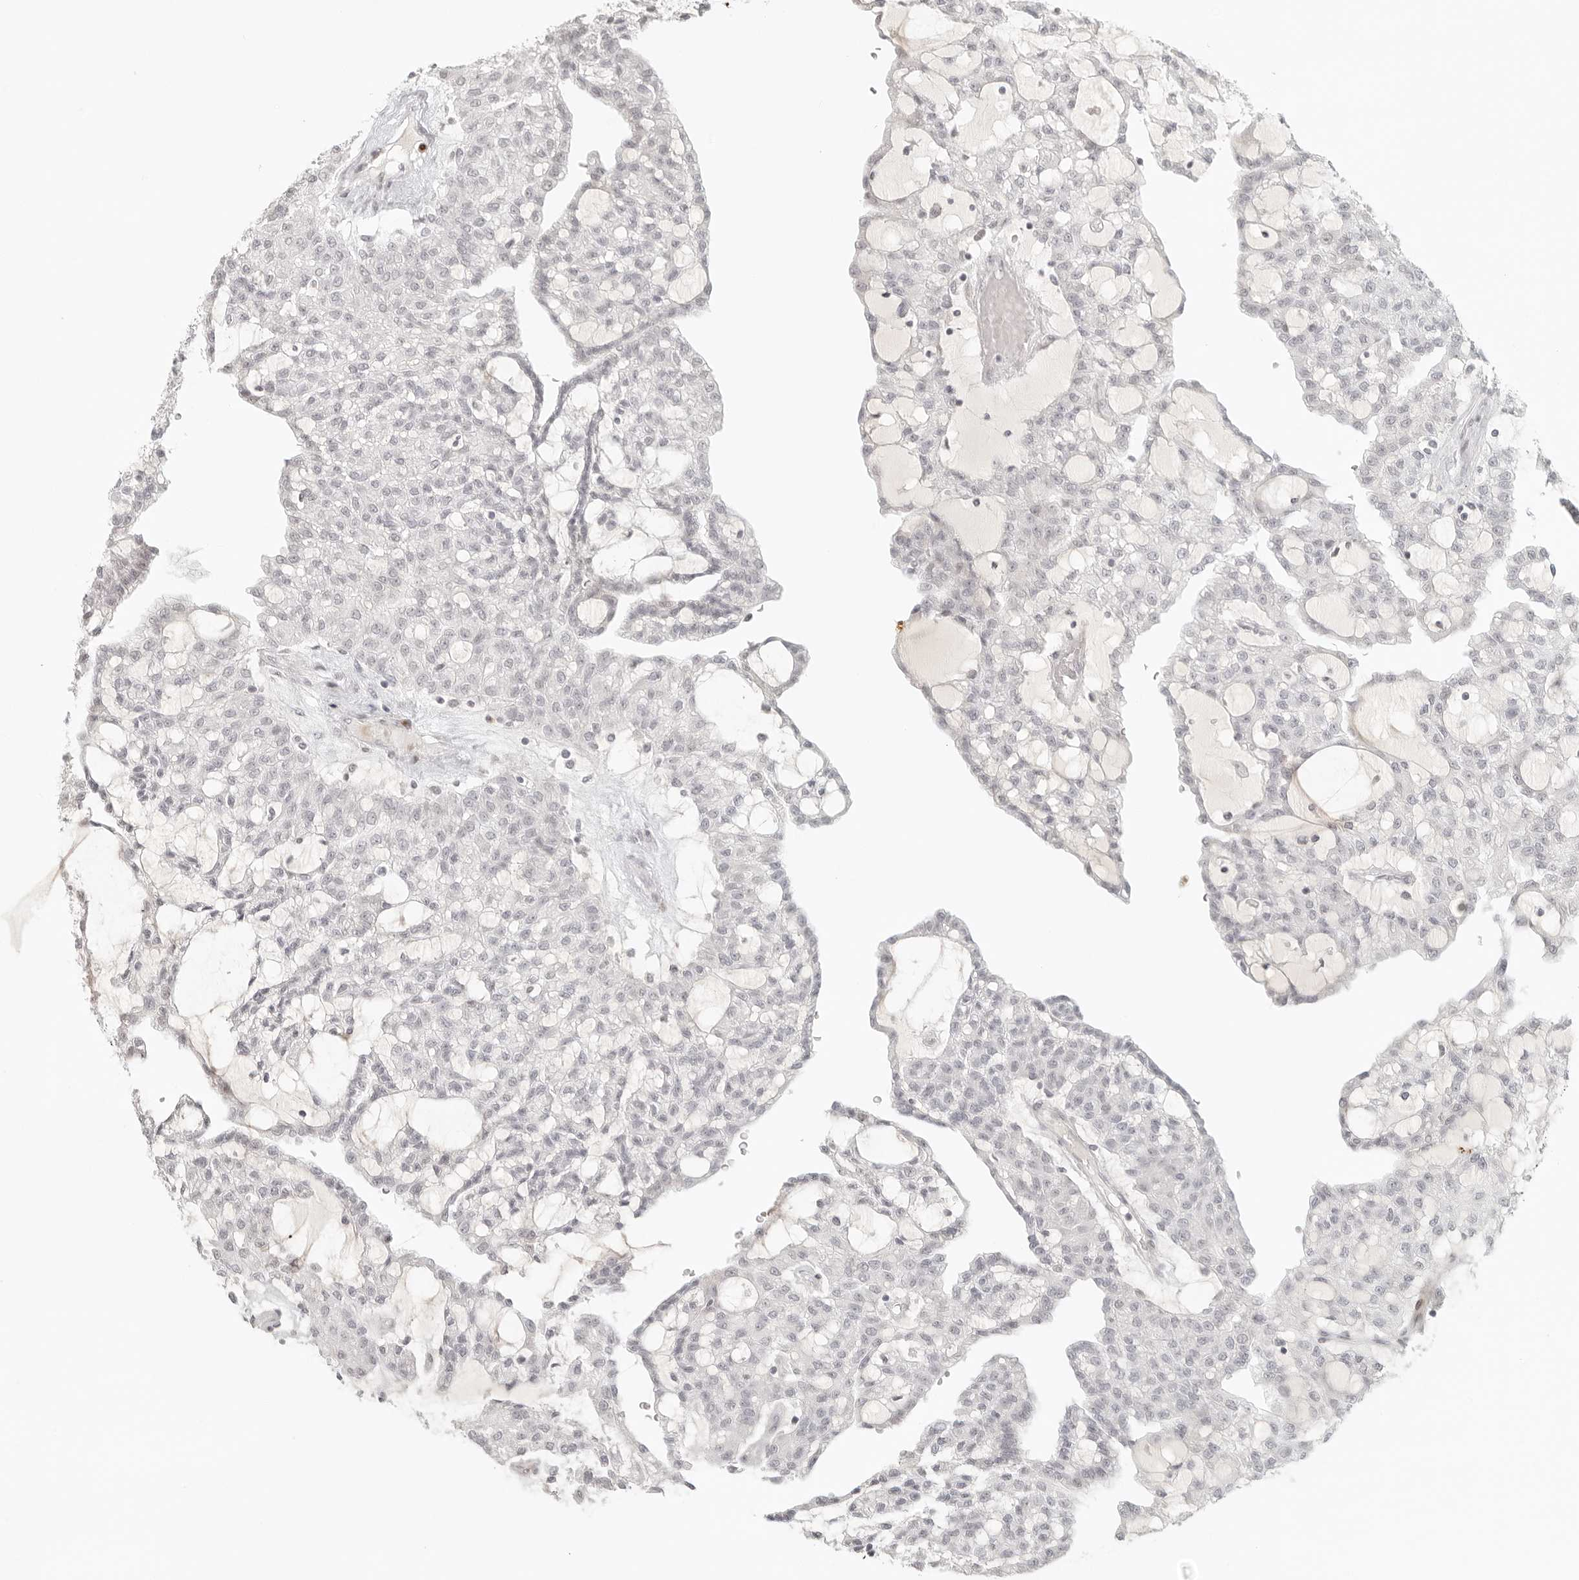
{"staining": {"intensity": "negative", "quantity": "none", "location": "none"}, "tissue": "renal cancer", "cell_type": "Tumor cells", "image_type": "cancer", "snomed": [{"axis": "morphology", "description": "Adenocarcinoma, NOS"}, {"axis": "topography", "description": "Kidney"}], "caption": "Renal cancer (adenocarcinoma) stained for a protein using immunohistochemistry (IHC) demonstrates no expression tumor cells.", "gene": "ZNF678", "patient": {"sex": "male", "age": 63}}